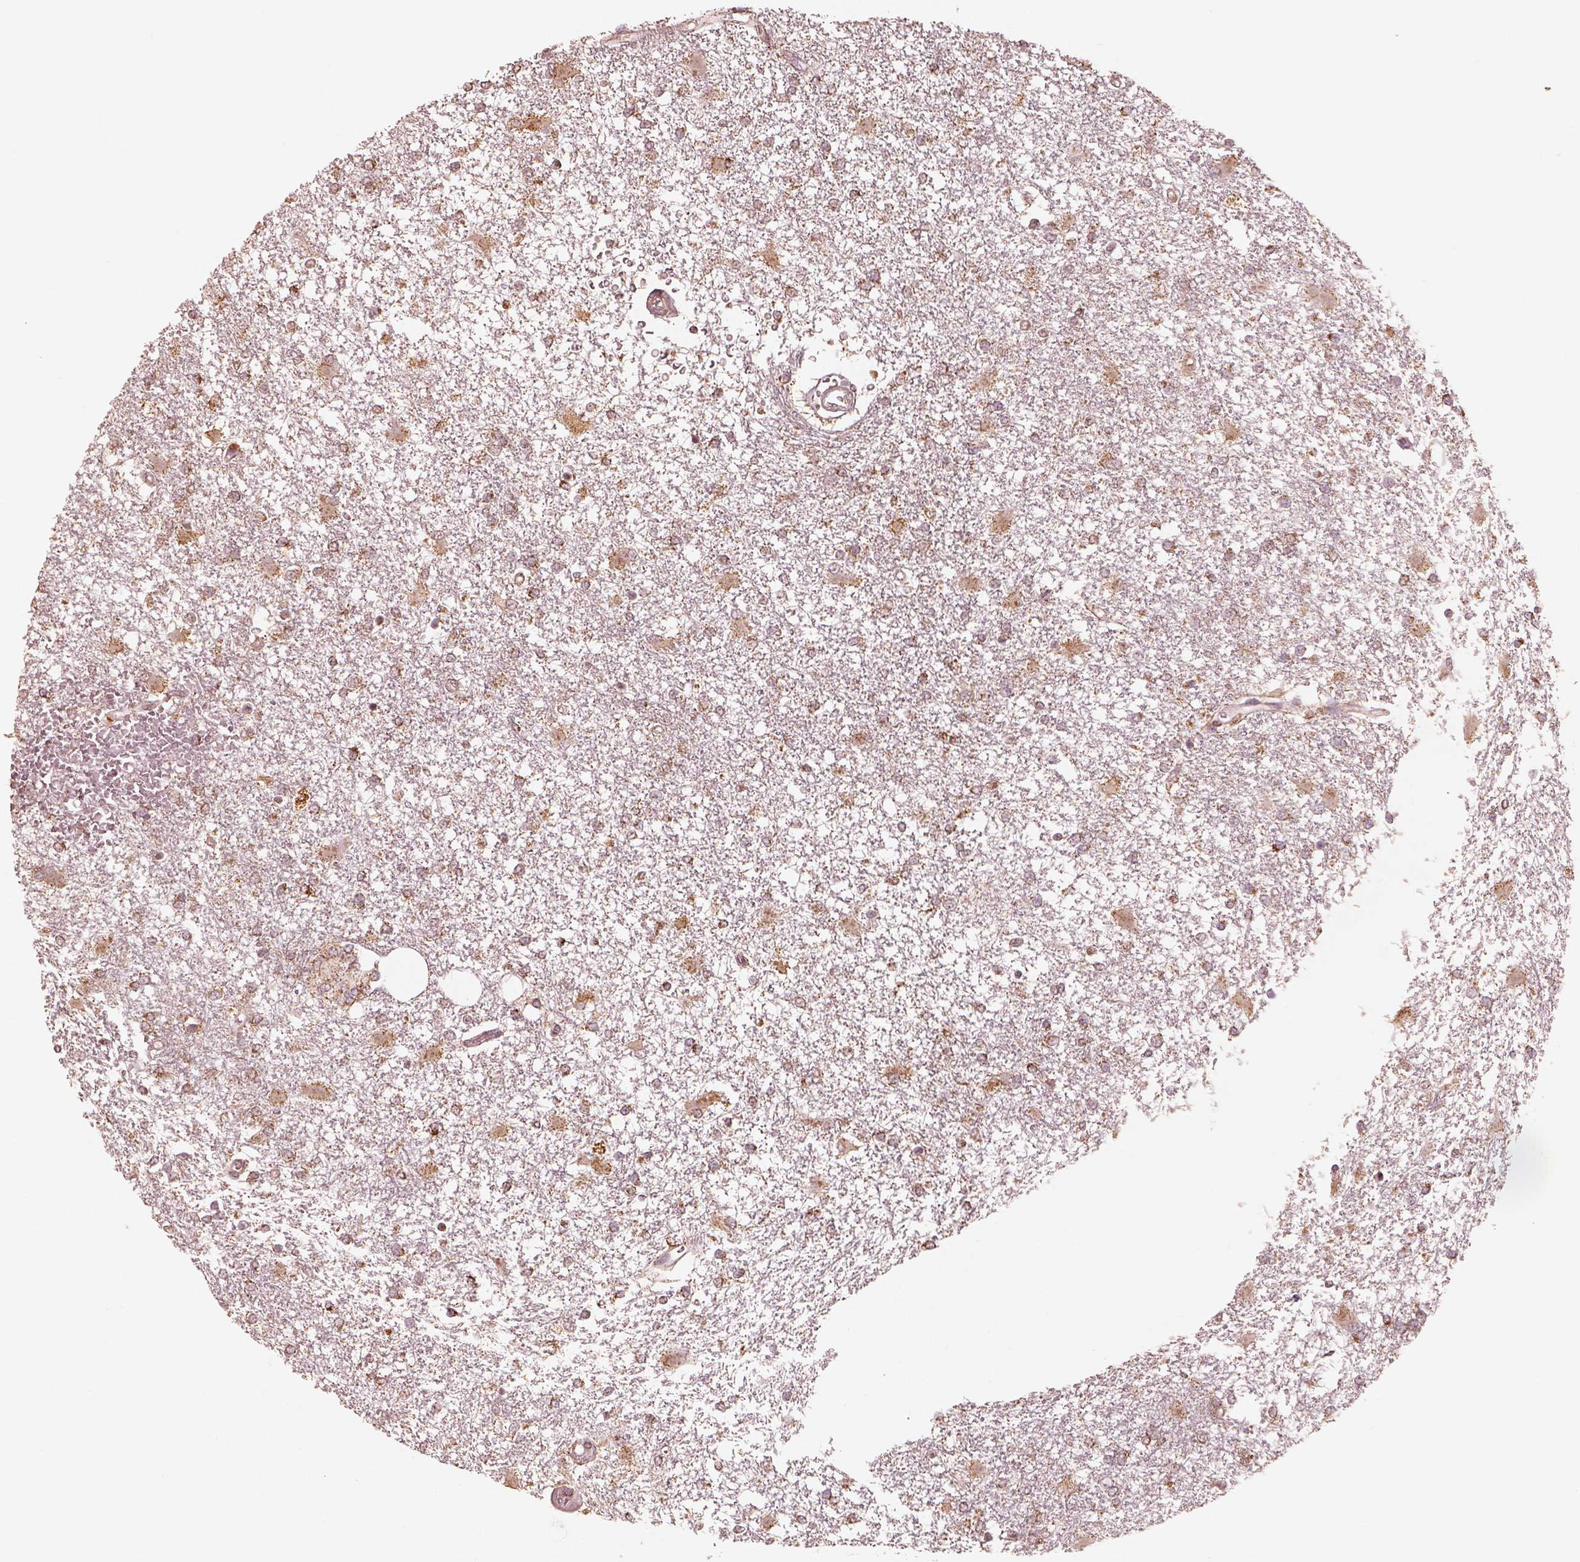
{"staining": {"intensity": "weak", "quantity": ">75%", "location": "cytoplasmic/membranous"}, "tissue": "glioma", "cell_type": "Tumor cells", "image_type": "cancer", "snomed": [{"axis": "morphology", "description": "Glioma, malignant, High grade"}, {"axis": "topography", "description": "Cerebral cortex"}], "caption": "Immunohistochemical staining of human malignant high-grade glioma demonstrates low levels of weak cytoplasmic/membranous staining in approximately >75% of tumor cells.", "gene": "ENTPD6", "patient": {"sex": "male", "age": 79}}